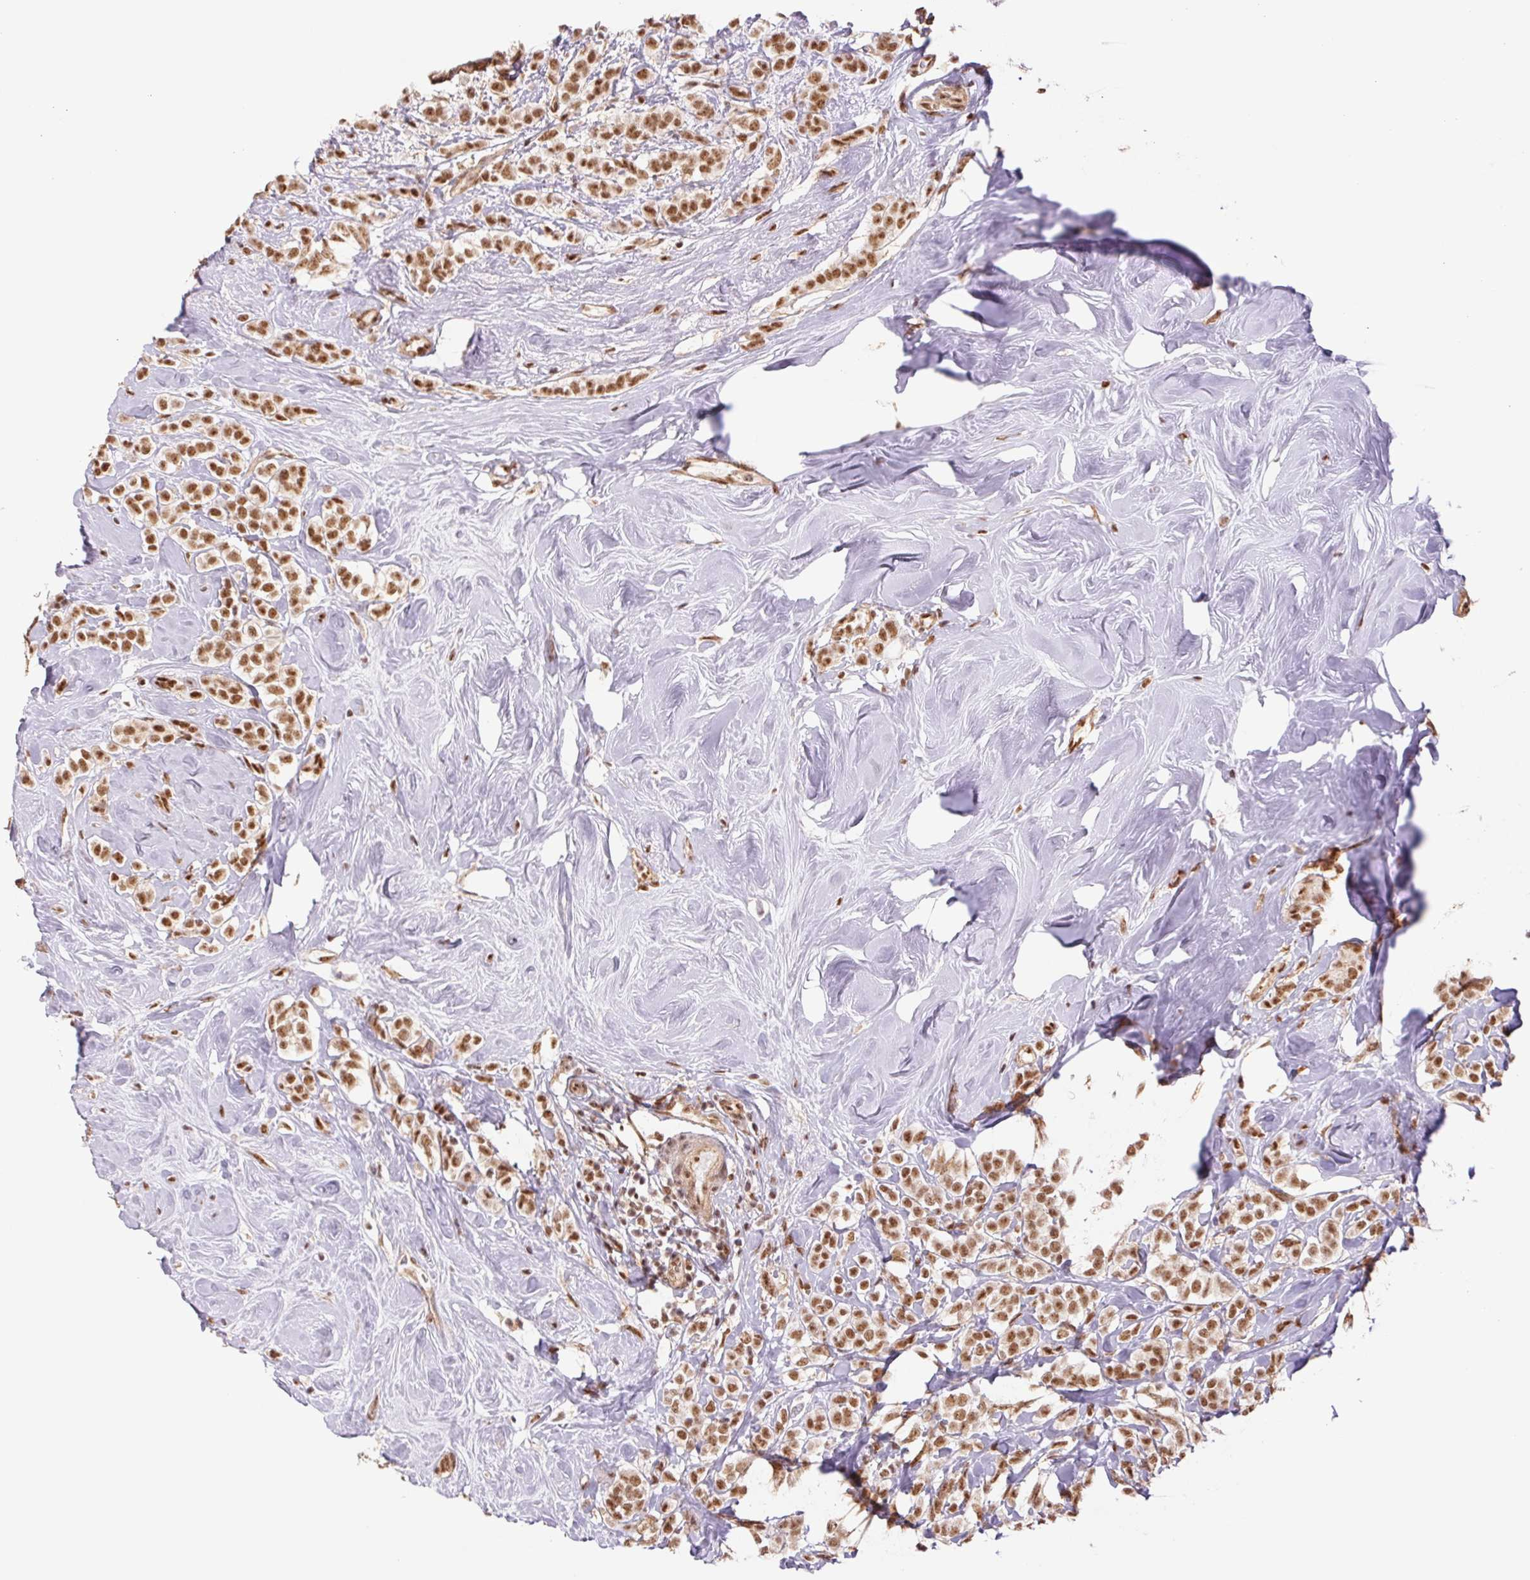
{"staining": {"intensity": "moderate", "quantity": ">75%", "location": "cytoplasmic/membranous"}, "tissue": "breast cancer", "cell_type": "Tumor cells", "image_type": "cancer", "snomed": [{"axis": "morphology", "description": "Lobular carcinoma"}, {"axis": "topography", "description": "Breast"}], "caption": "Human lobular carcinoma (breast) stained for a protein (brown) reveals moderate cytoplasmic/membranous positive staining in approximately >75% of tumor cells.", "gene": "CWC25", "patient": {"sex": "female", "age": 49}}